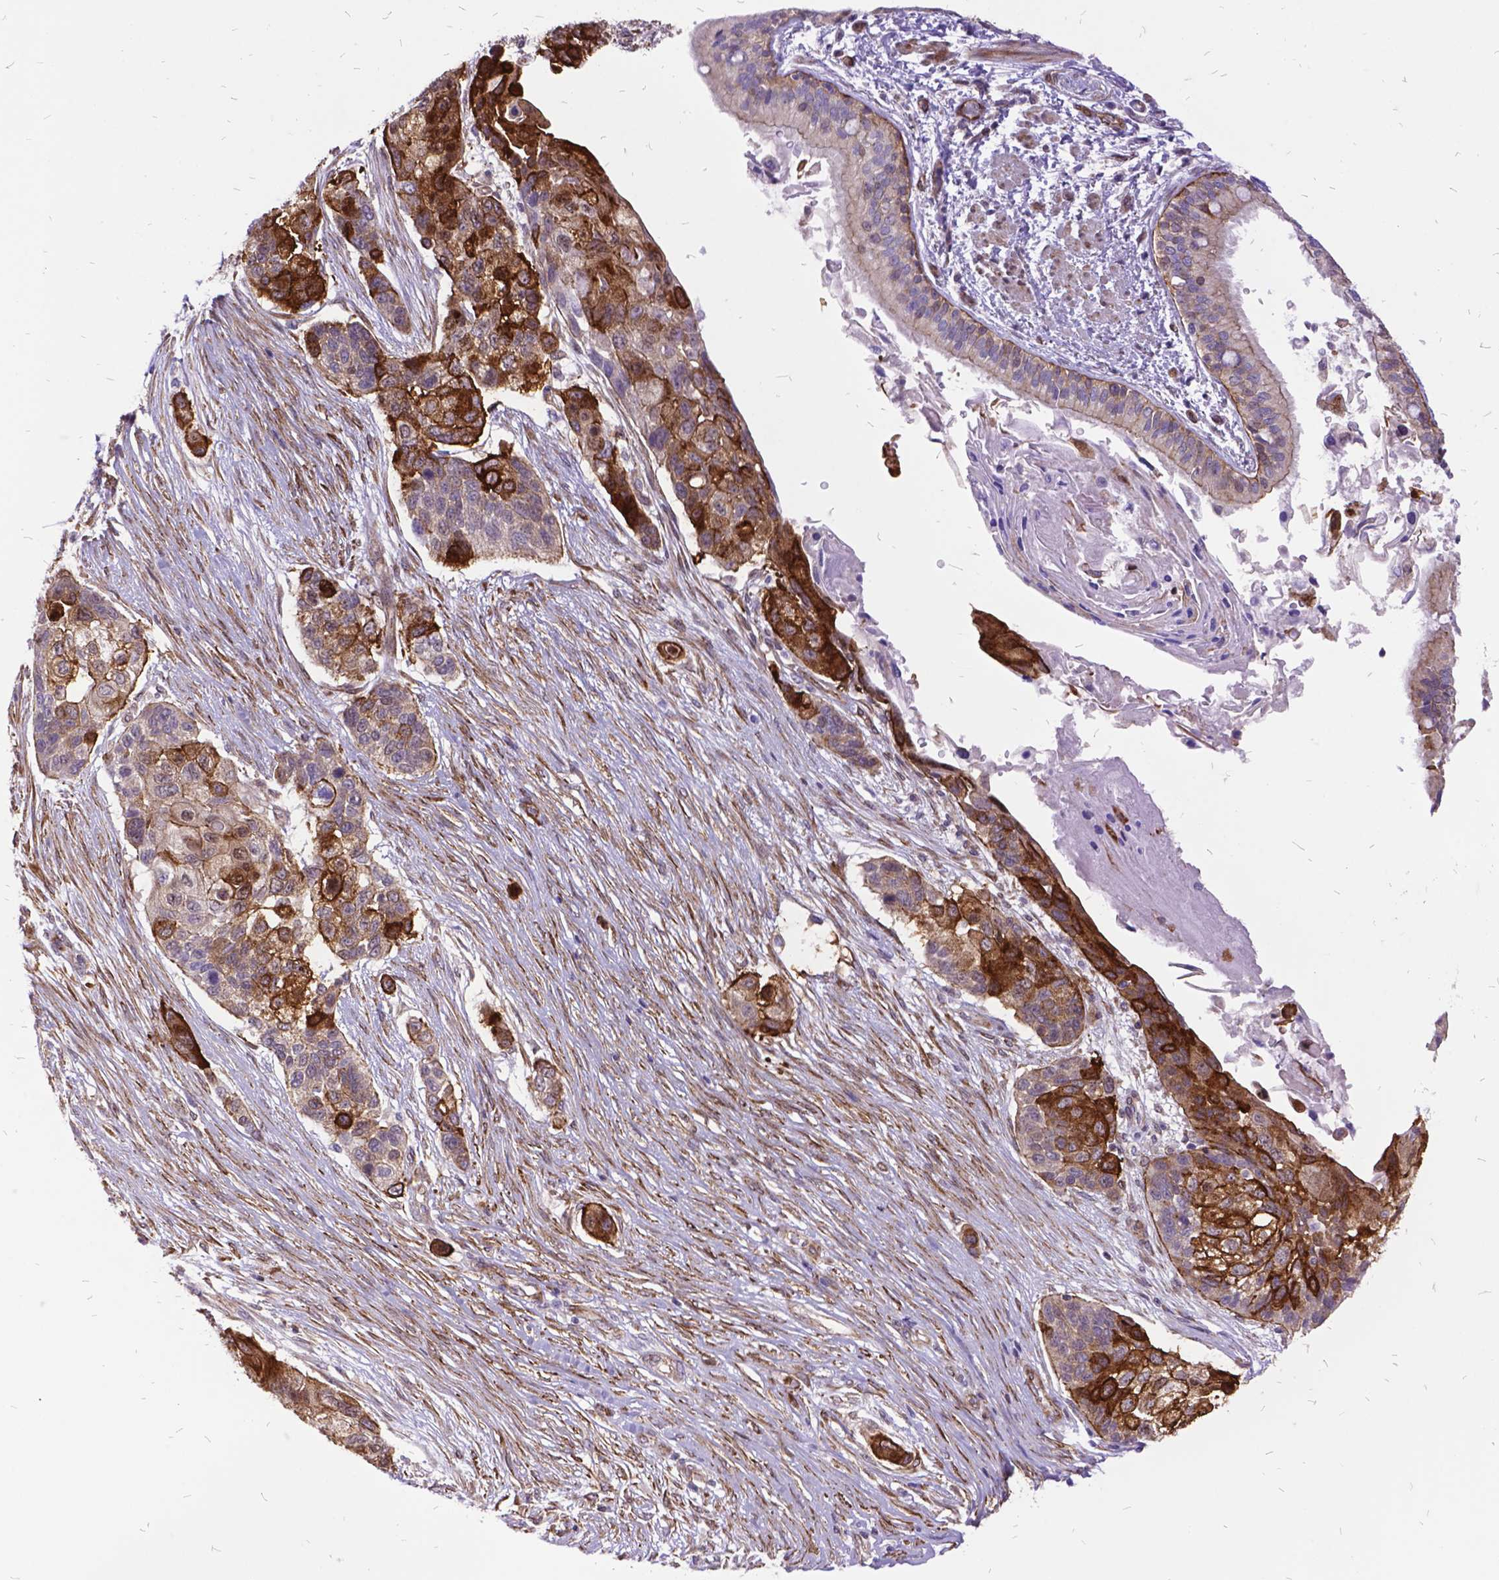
{"staining": {"intensity": "strong", "quantity": "<25%", "location": "cytoplasmic/membranous"}, "tissue": "lung cancer", "cell_type": "Tumor cells", "image_type": "cancer", "snomed": [{"axis": "morphology", "description": "Squamous cell carcinoma, NOS"}, {"axis": "topography", "description": "Lung"}], "caption": "Strong cytoplasmic/membranous protein staining is present in about <25% of tumor cells in squamous cell carcinoma (lung).", "gene": "GRB7", "patient": {"sex": "male", "age": 69}}